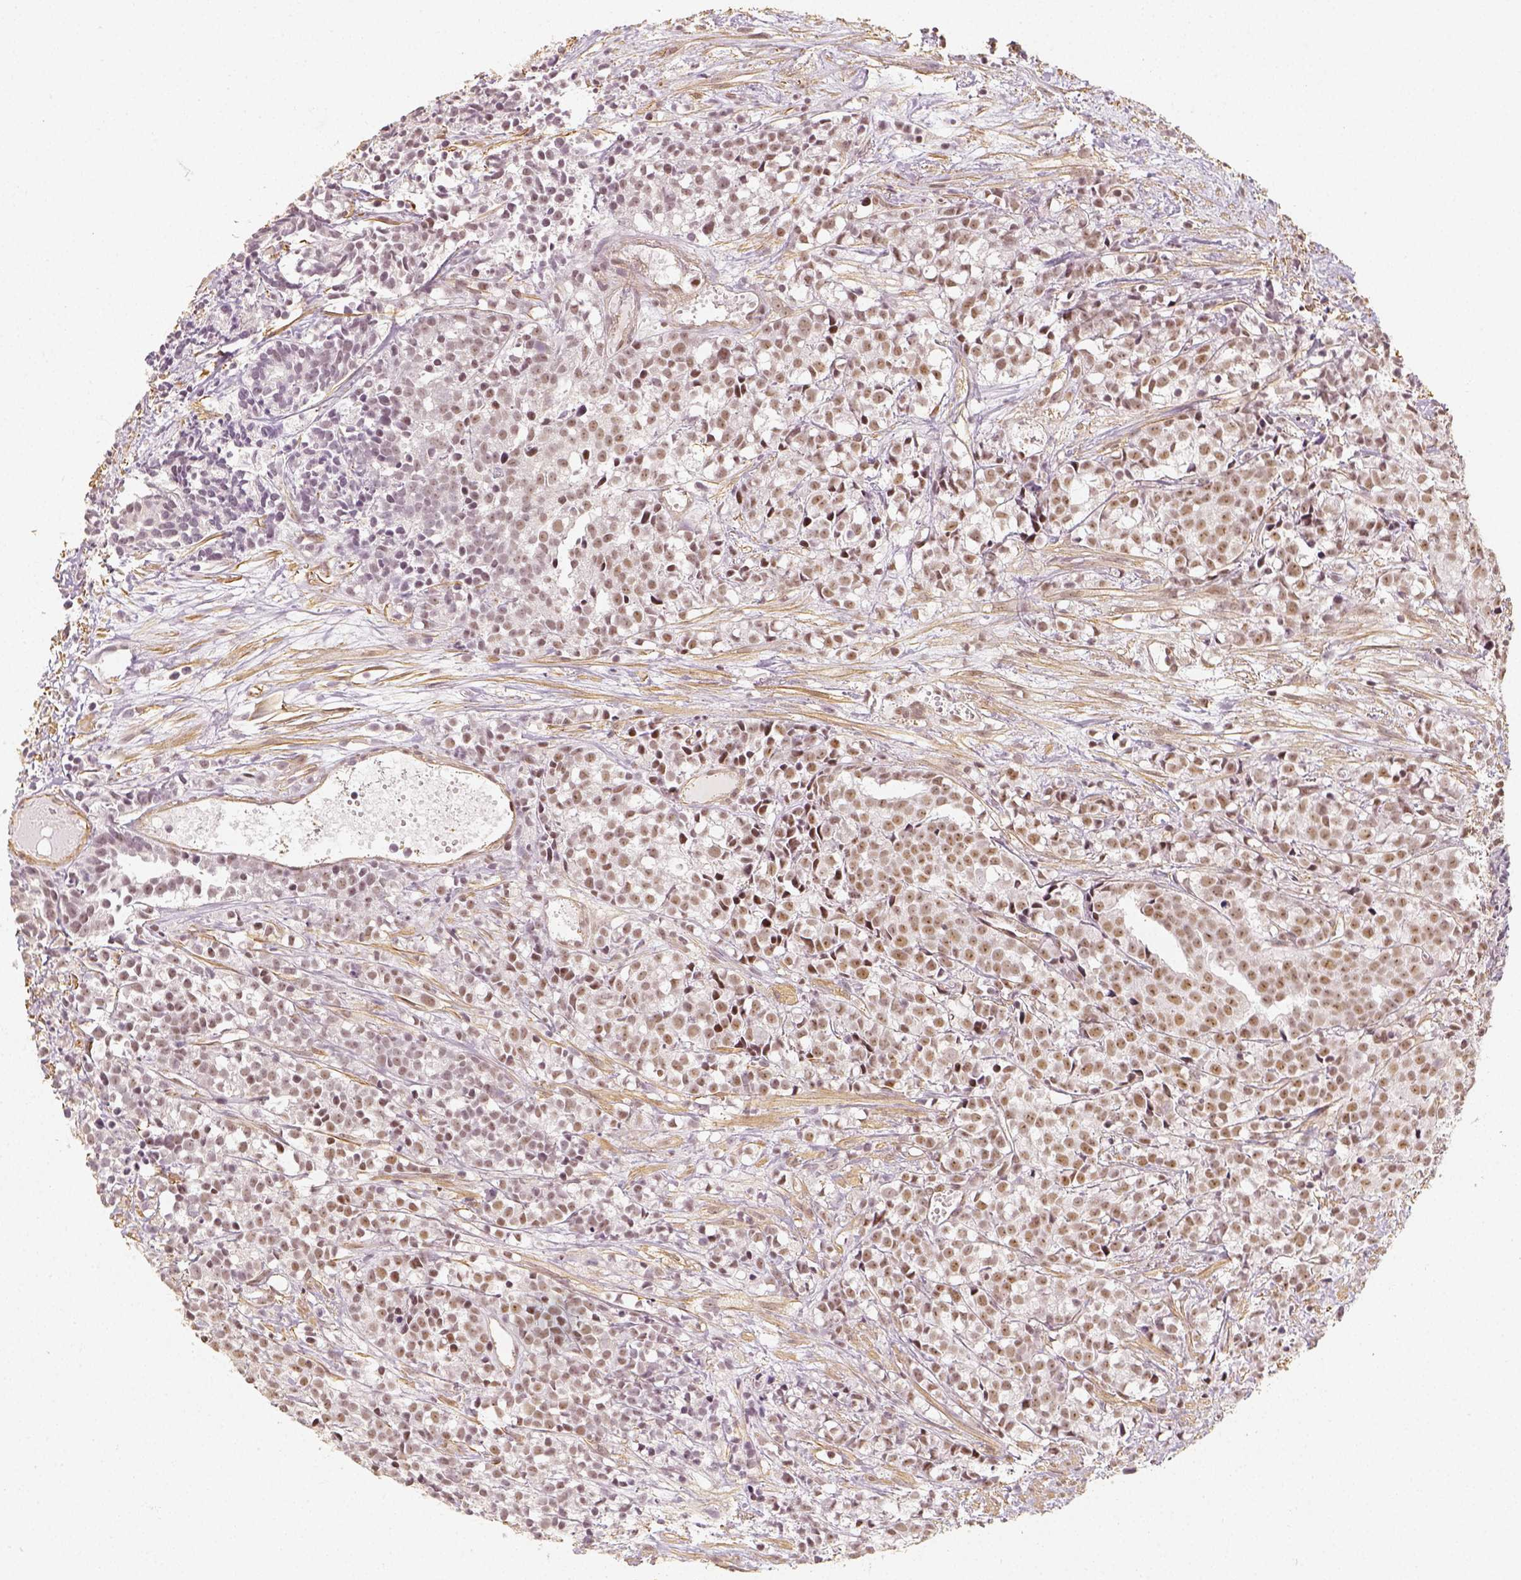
{"staining": {"intensity": "moderate", "quantity": ">75%", "location": "nuclear"}, "tissue": "prostate cancer", "cell_type": "Tumor cells", "image_type": "cancer", "snomed": [{"axis": "morphology", "description": "Adenocarcinoma, High grade"}, {"axis": "topography", "description": "Prostate"}], "caption": "Protein expression analysis of human prostate adenocarcinoma (high-grade) reveals moderate nuclear staining in about >75% of tumor cells.", "gene": "HDAC1", "patient": {"sex": "male", "age": 58}}